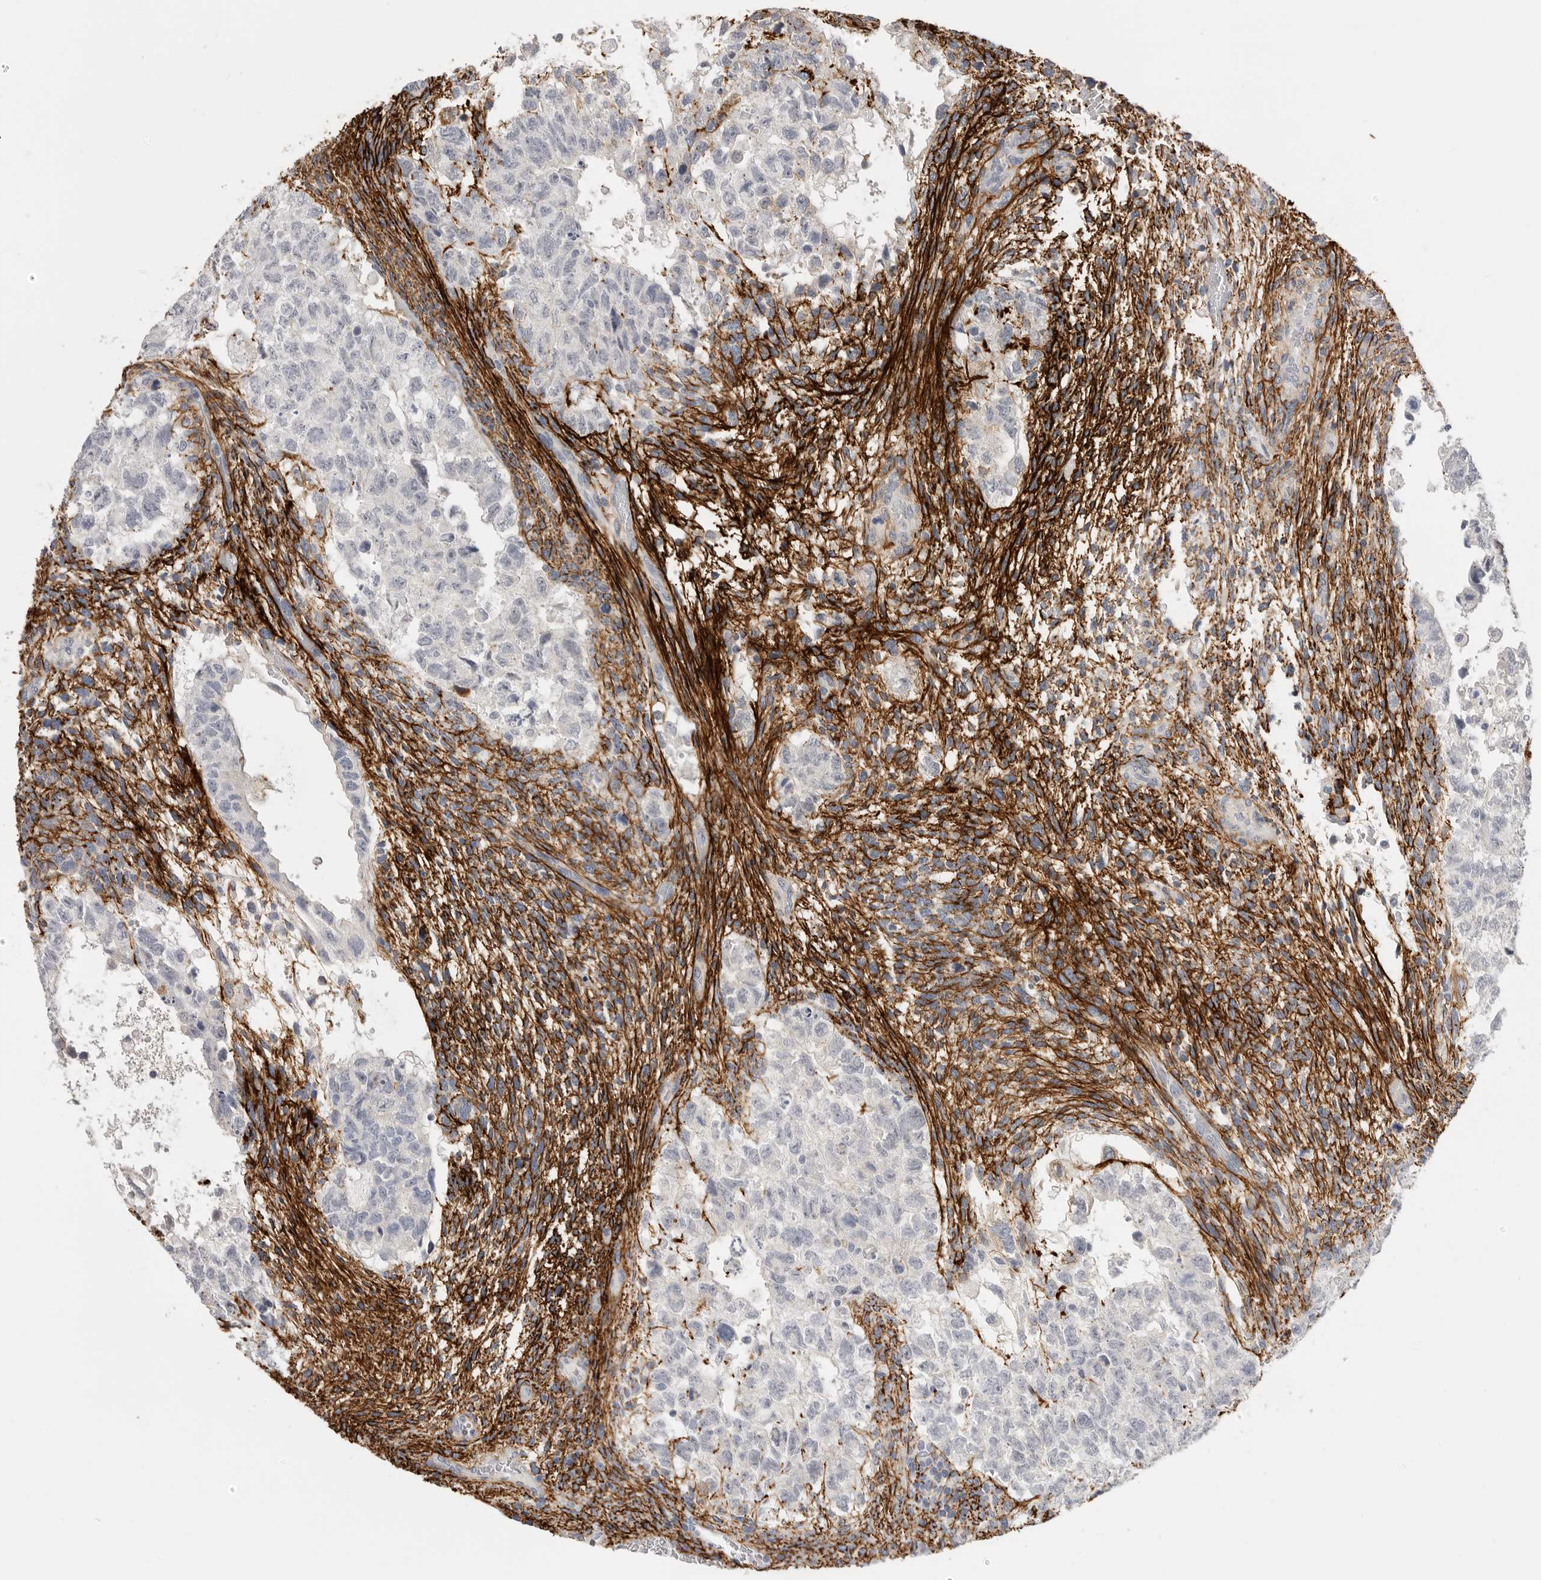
{"staining": {"intensity": "negative", "quantity": "none", "location": "none"}, "tissue": "testis cancer", "cell_type": "Tumor cells", "image_type": "cancer", "snomed": [{"axis": "morphology", "description": "Carcinoma, Embryonal, NOS"}, {"axis": "topography", "description": "Testis"}], "caption": "Immunohistochemical staining of human embryonal carcinoma (testis) displays no significant staining in tumor cells. (Immunohistochemistry (ihc), brightfield microscopy, high magnification).", "gene": "FBN2", "patient": {"sex": "male", "age": 36}}